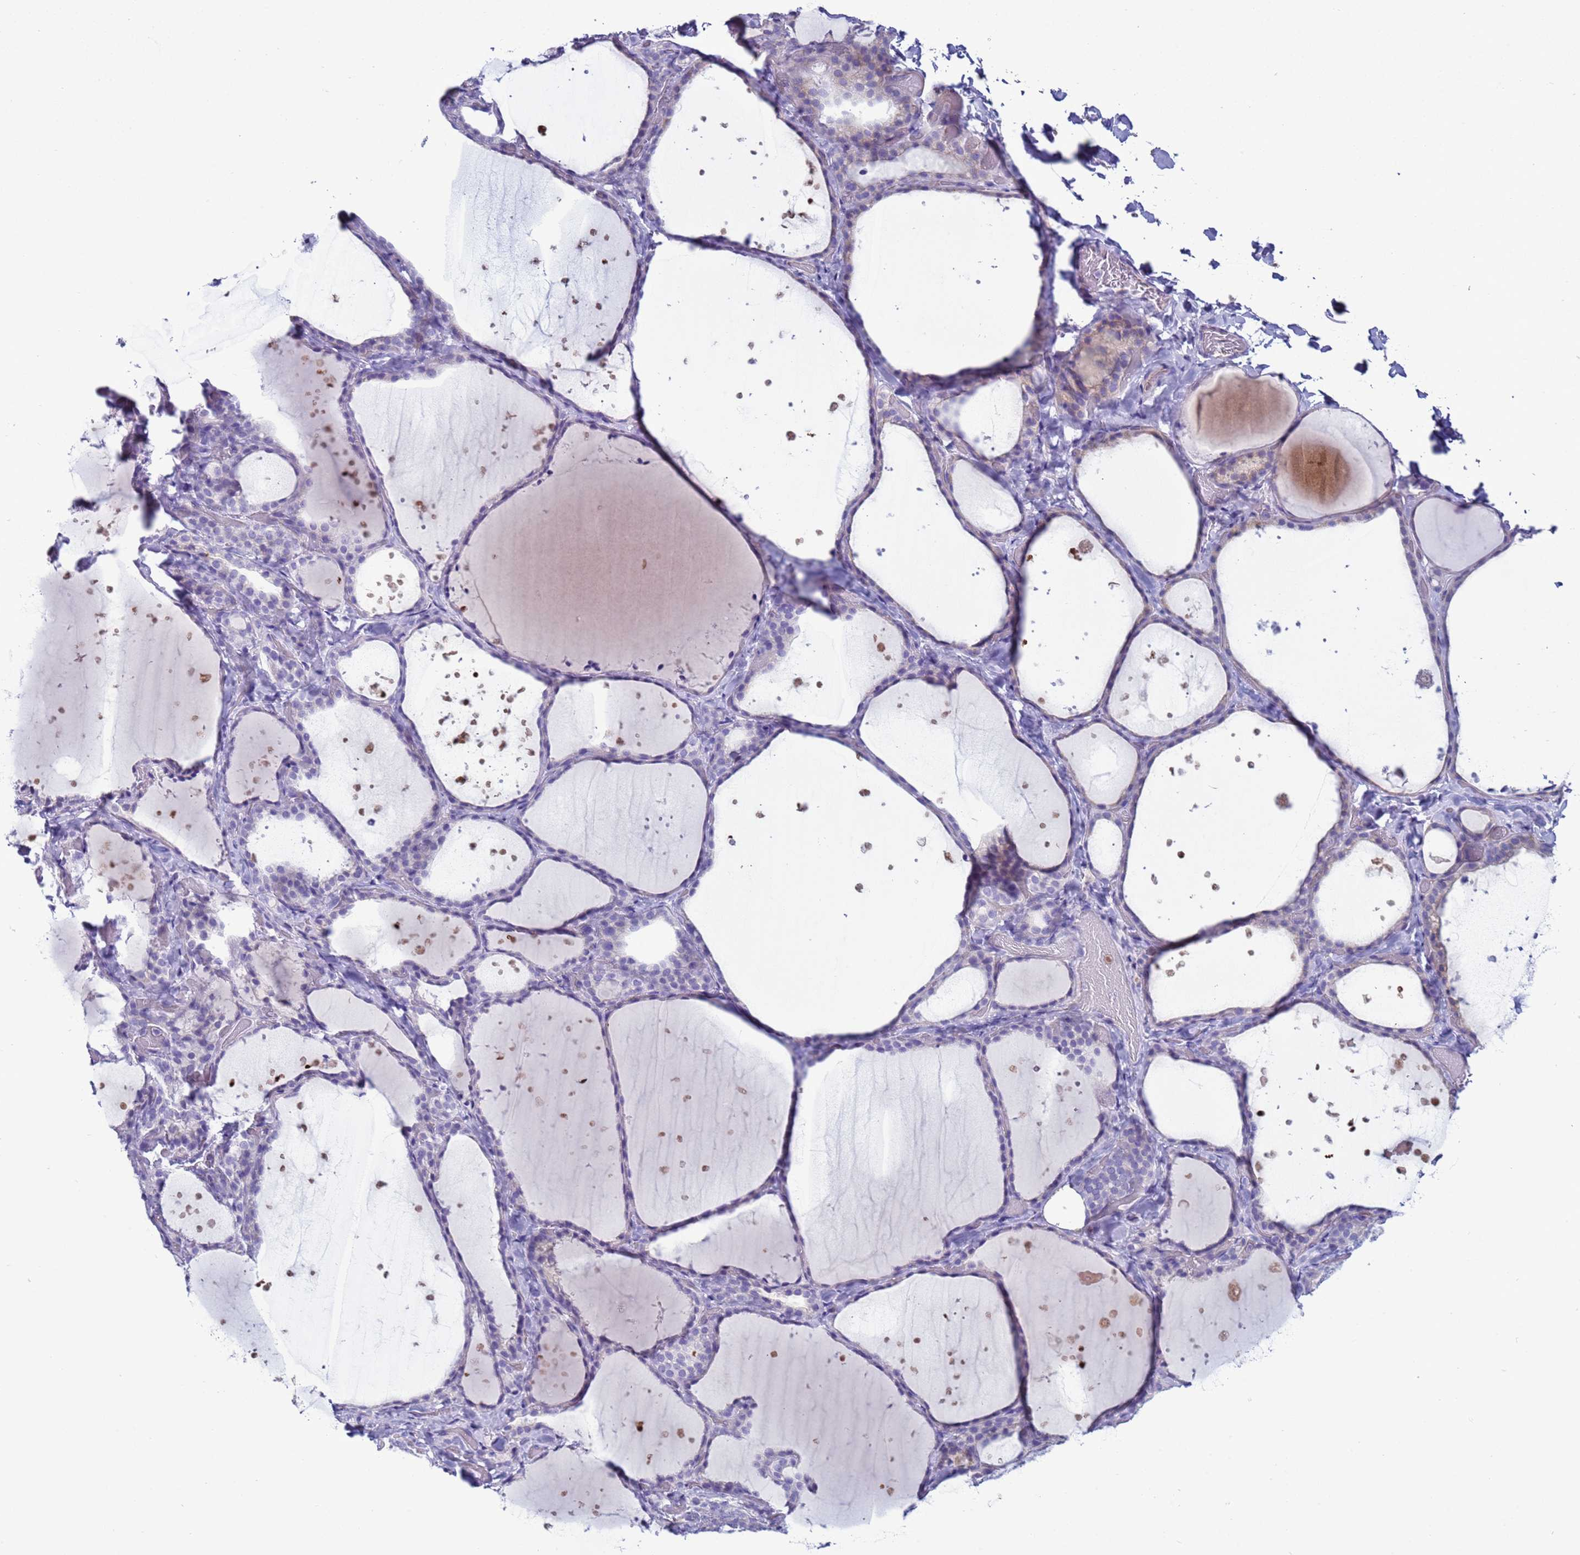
{"staining": {"intensity": "negative", "quantity": "none", "location": "none"}, "tissue": "thyroid gland", "cell_type": "Glandular cells", "image_type": "normal", "snomed": [{"axis": "morphology", "description": "Normal tissue, NOS"}, {"axis": "topography", "description": "Thyroid gland"}], "caption": "Protein analysis of benign thyroid gland demonstrates no significant expression in glandular cells. (DAB IHC with hematoxylin counter stain).", "gene": "CST1", "patient": {"sex": "female", "age": 44}}